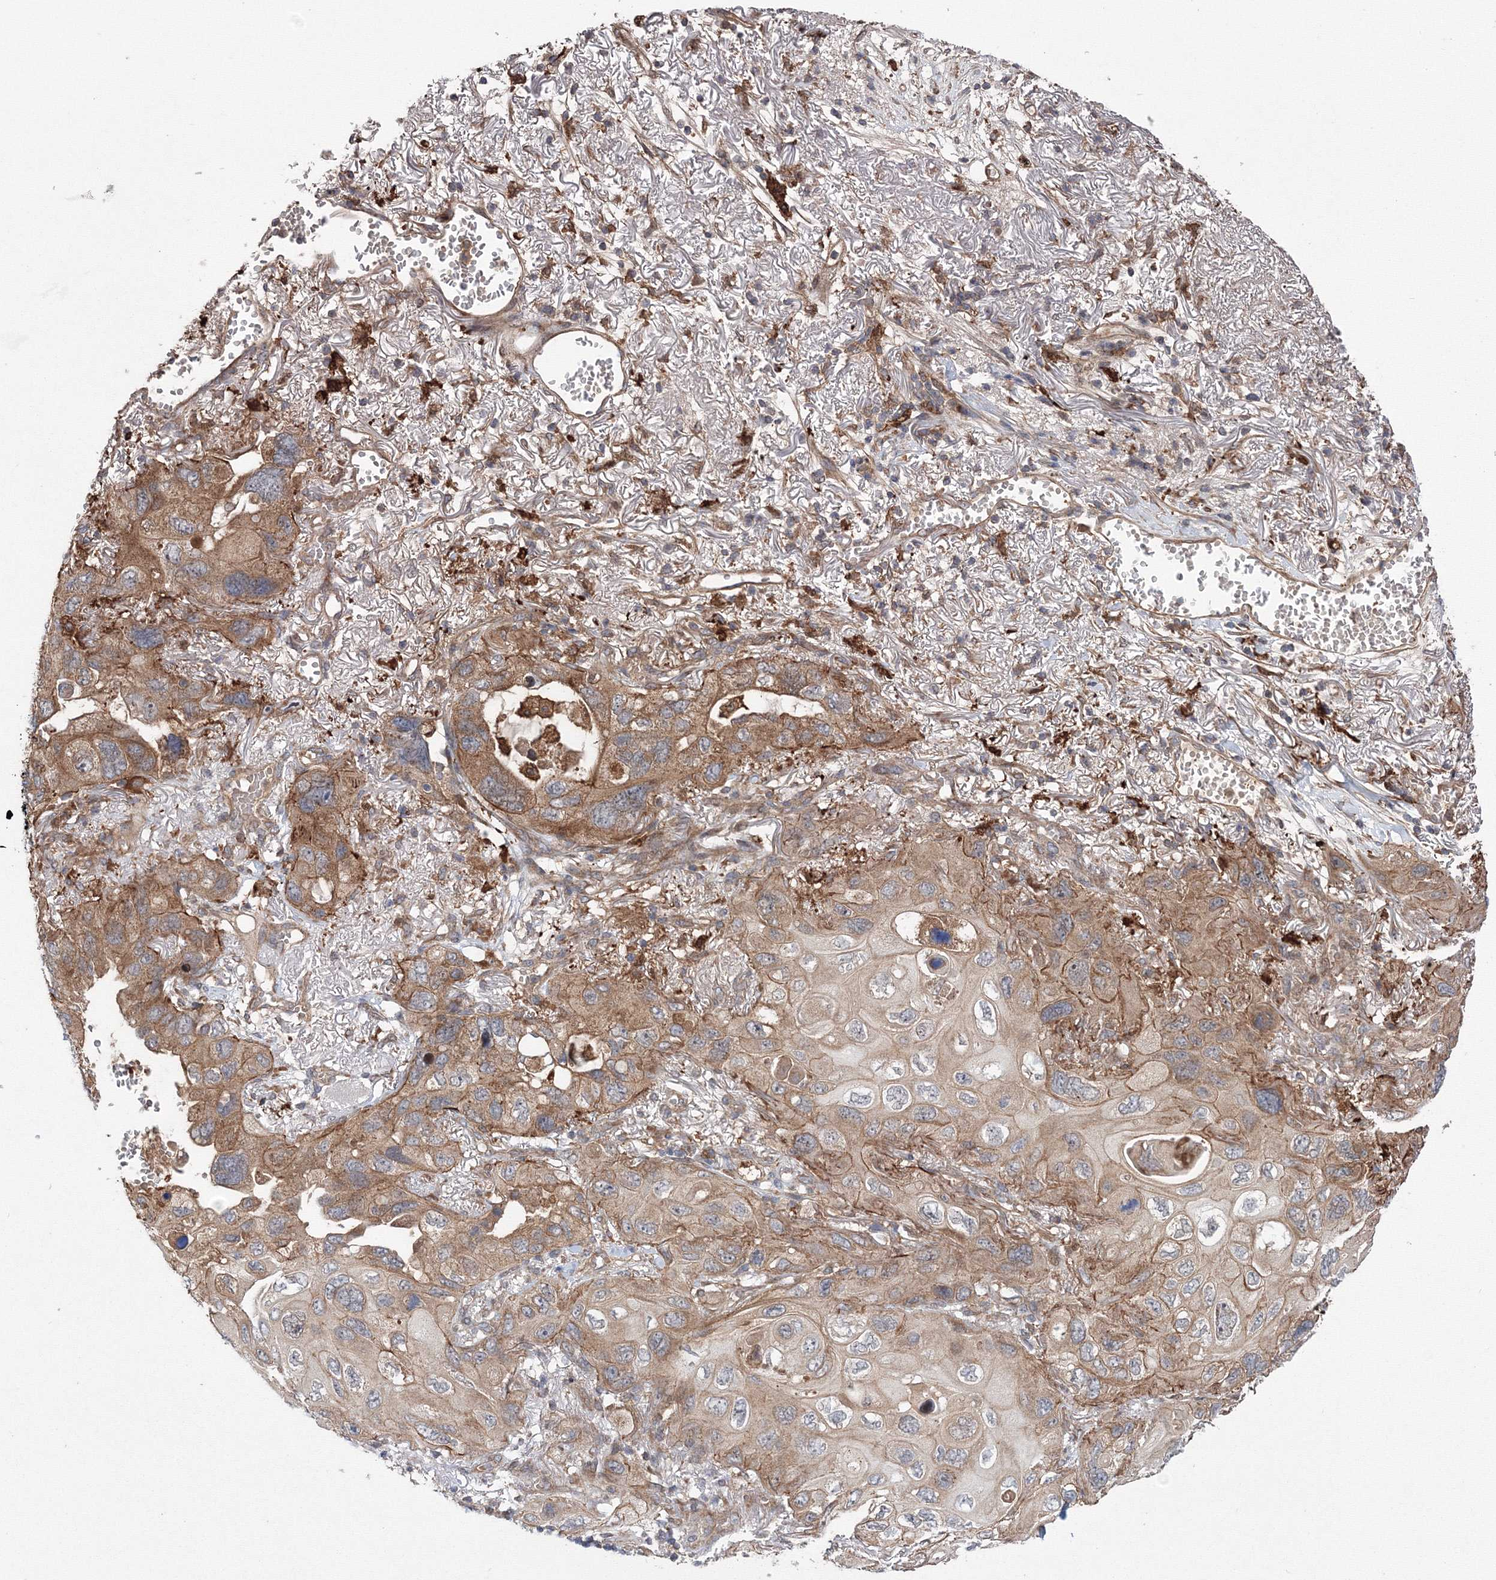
{"staining": {"intensity": "moderate", "quantity": ">75%", "location": "cytoplasmic/membranous"}, "tissue": "lung cancer", "cell_type": "Tumor cells", "image_type": "cancer", "snomed": [{"axis": "morphology", "description": "Squamous cell carcinoma, NOS"}, {"axis": "topography", "description": "Lung"}], "caption": "The photomicrograph displays immunohistochemical staining of squamous cell carcinoma (lung). There is moderate cytoplasmic/membranous expression is present in about >75% of tumor cells.", "gene": "RANBP3L", "patient": {"sex": "female", "age": 73}}